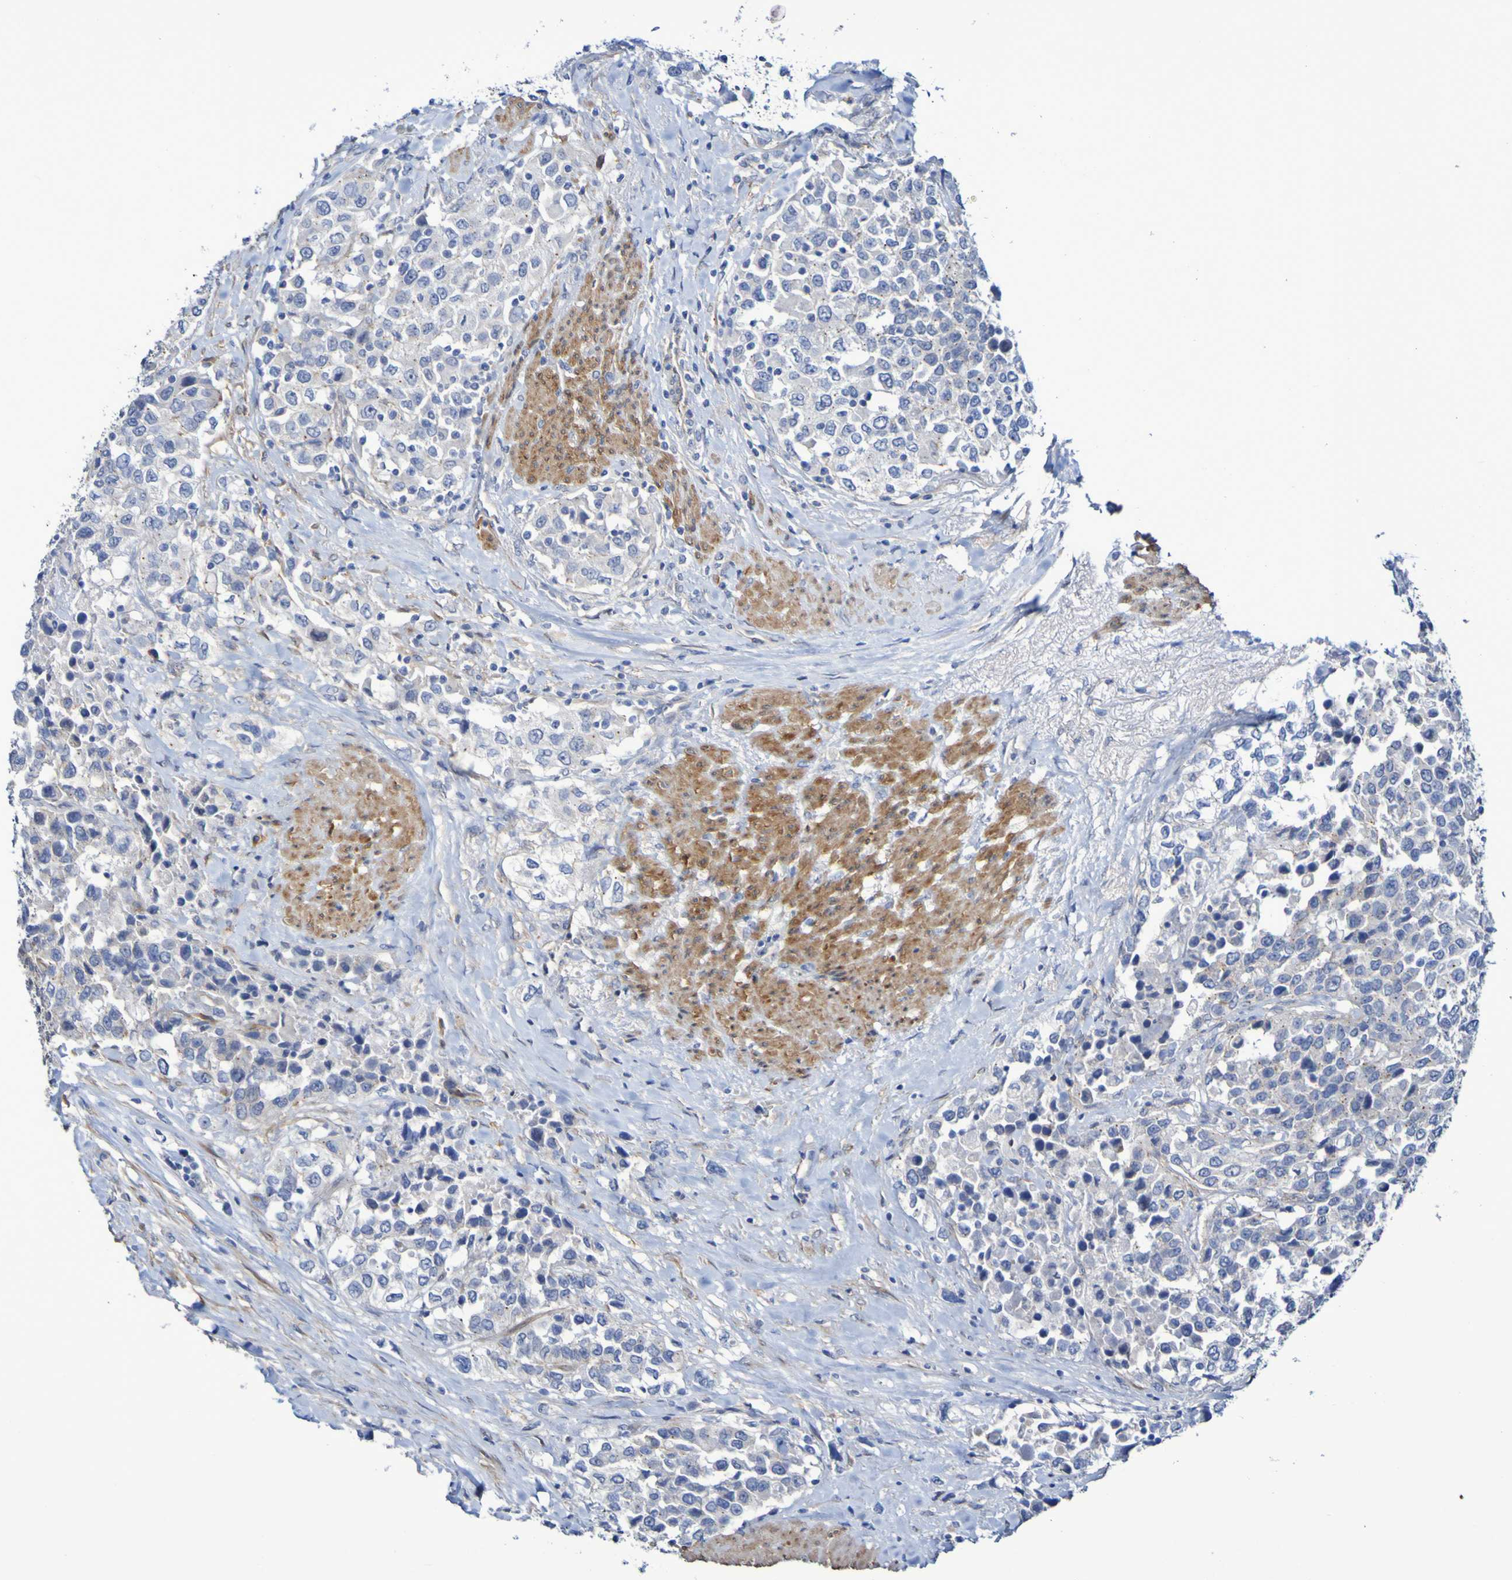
{"staining": {"intensity": "negative", "quantity": "none", "location": "none"}, "tissue": "urothelial cancer", "cell_type": "Tumor cells", "image_type": "cancer", "snomed": [{"axis": "morphology", "description": "Urothelial carcinoma, High grade"}, {"axis": "topography", "description": "Urinary bladder"}], "caption": "This is an IHC photomicrograph of human urothelial cancer. There is no expression in tumor cells.", "gene": "LPP", "patient": {"sex": "female", "age": 80}}